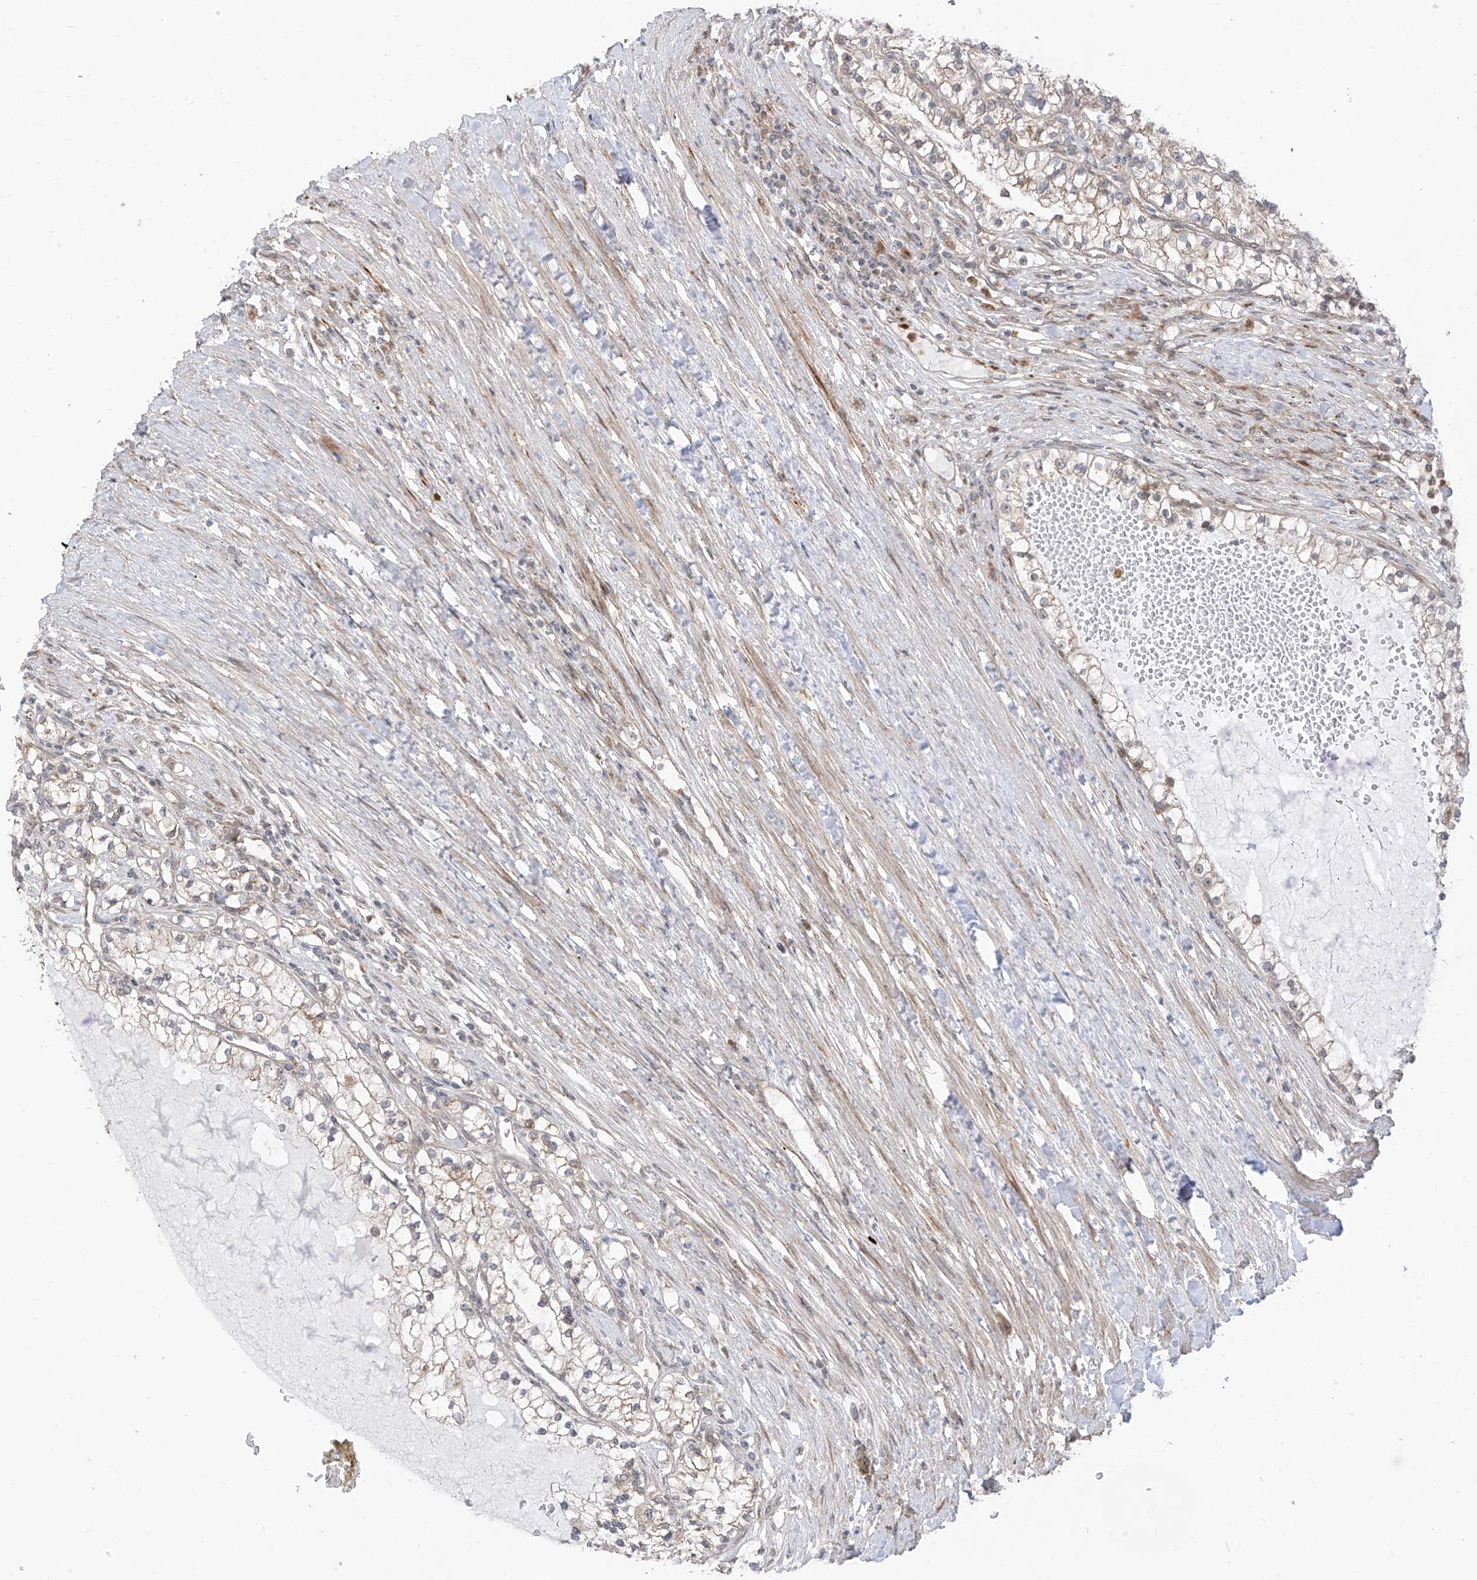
{"staining": {"intensity": "negative", "quantity": "none", "location": "none"}, "tissue": "renal cancer", "cell_type": "Tumor cells", "image_type": "cancer", "snomed": [{"axis": "morphology", "description": "Normal tissue, NOS"}, {"axis": "morphology", "description": "Adenocarcinoma, NOS"}, {"axis": "topography", "description": "Kidney"}], "caption": "The histopathology image demonstrates no staining of tumor cells in renal cancer (adenocarcinoma).", "gene": "PDE11A", "patient": {"sex": "male", "age": 68}}